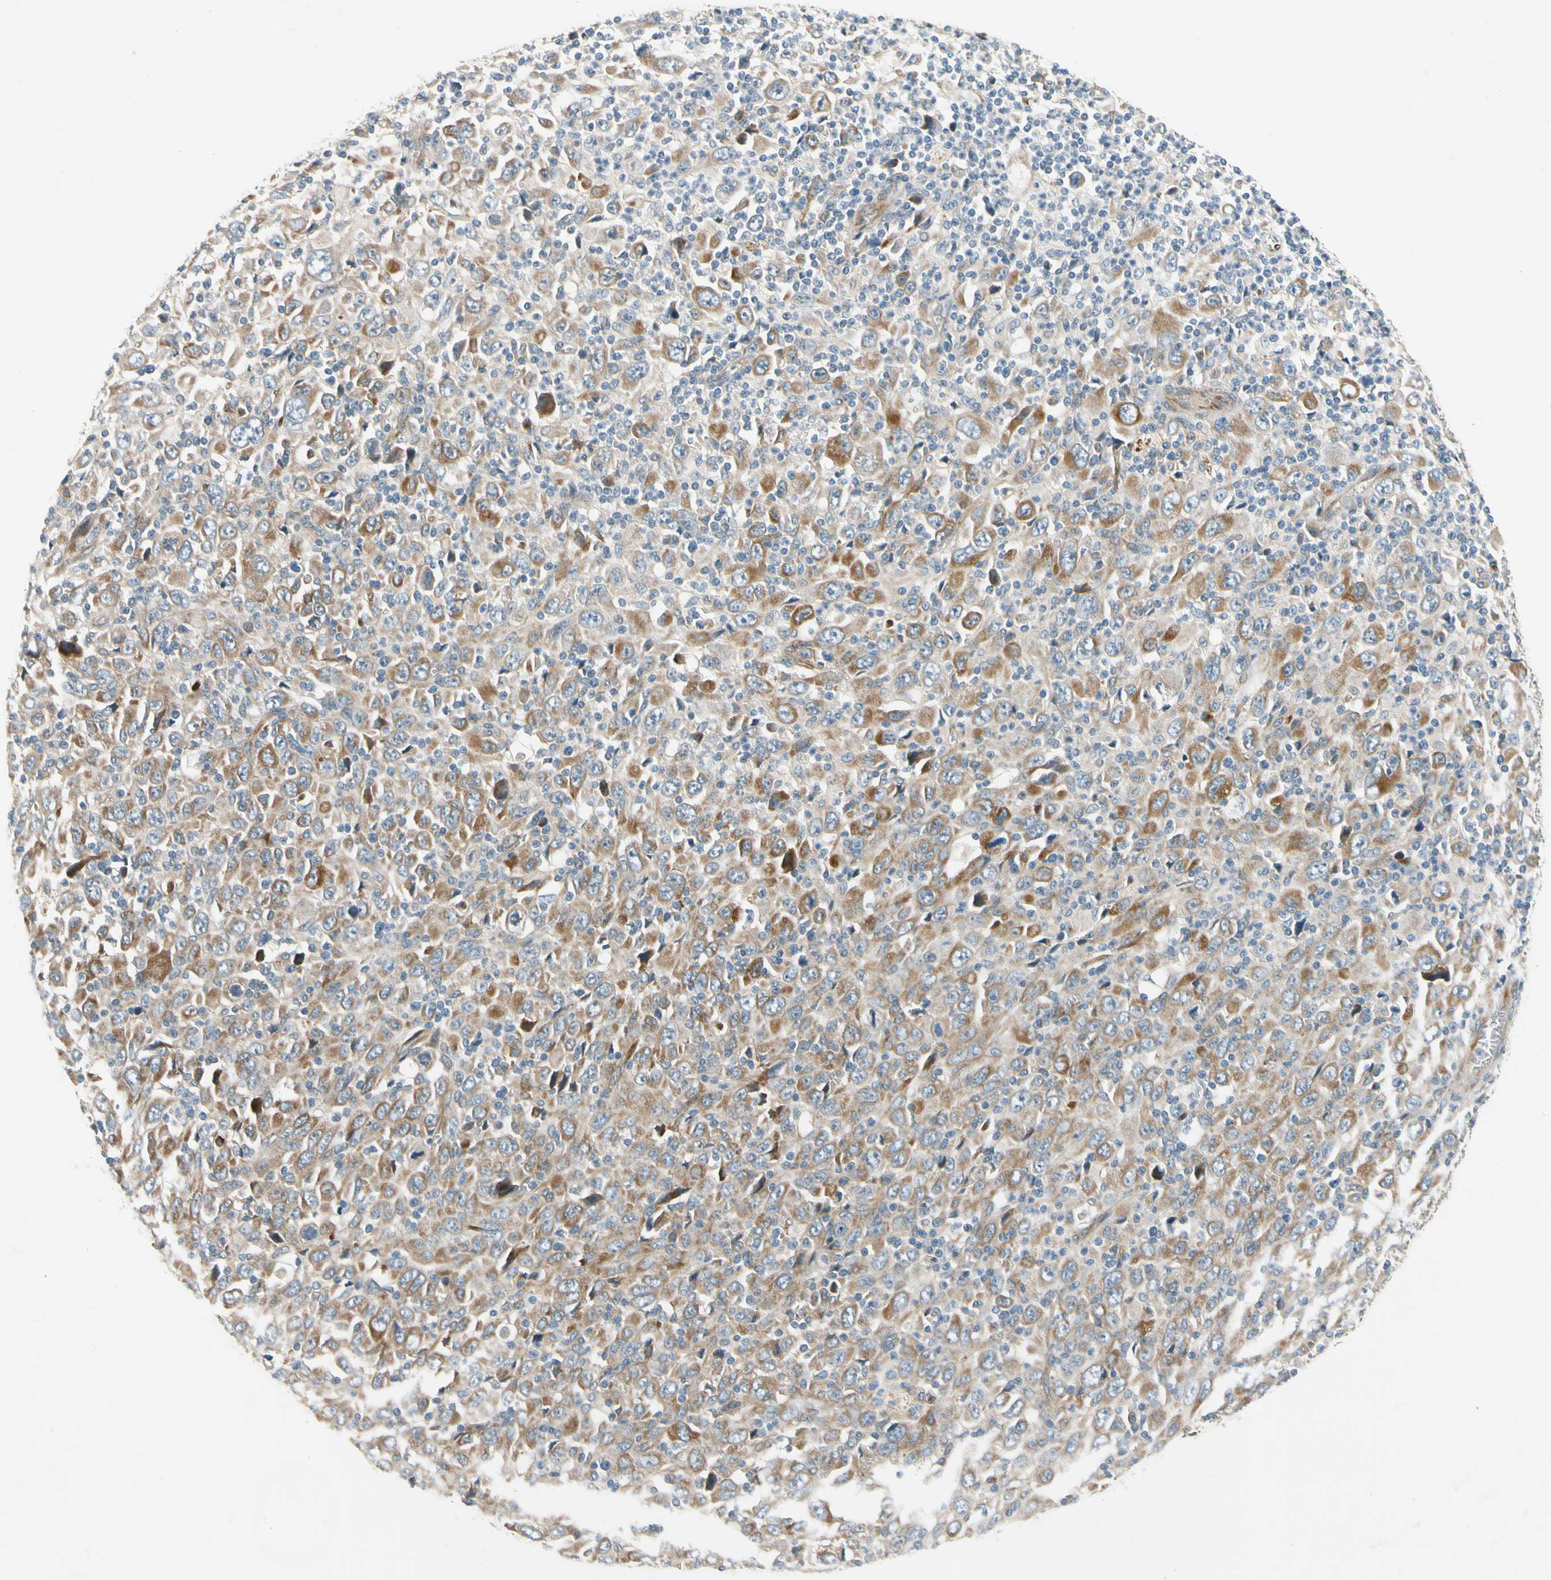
{"staining": {"intensity": "strong", "quantity": ">75%", "location": "cytoplasmic/membranous"}, "tissue": "melanoma", "cell_type": "Tumor cells", "image_type": "cancer", "snomed": [{"axis": "morphology", "description": "Malignant melanoma, Metastatic site"}, {"axis": "topography", "description": "Skin"}], "caption": "Immunohistochemical staining of malignant melanoma (metastatic site) shows high levels of strong cytoplasmic/membranous protein staining in about >75% of tumor cells. (DAB (3,3'-diaminobenzidine) IHC with brightfield microscopy, high magnification).", "gene": "MST1R", "patient": {"sex": "female", "age": 56}}